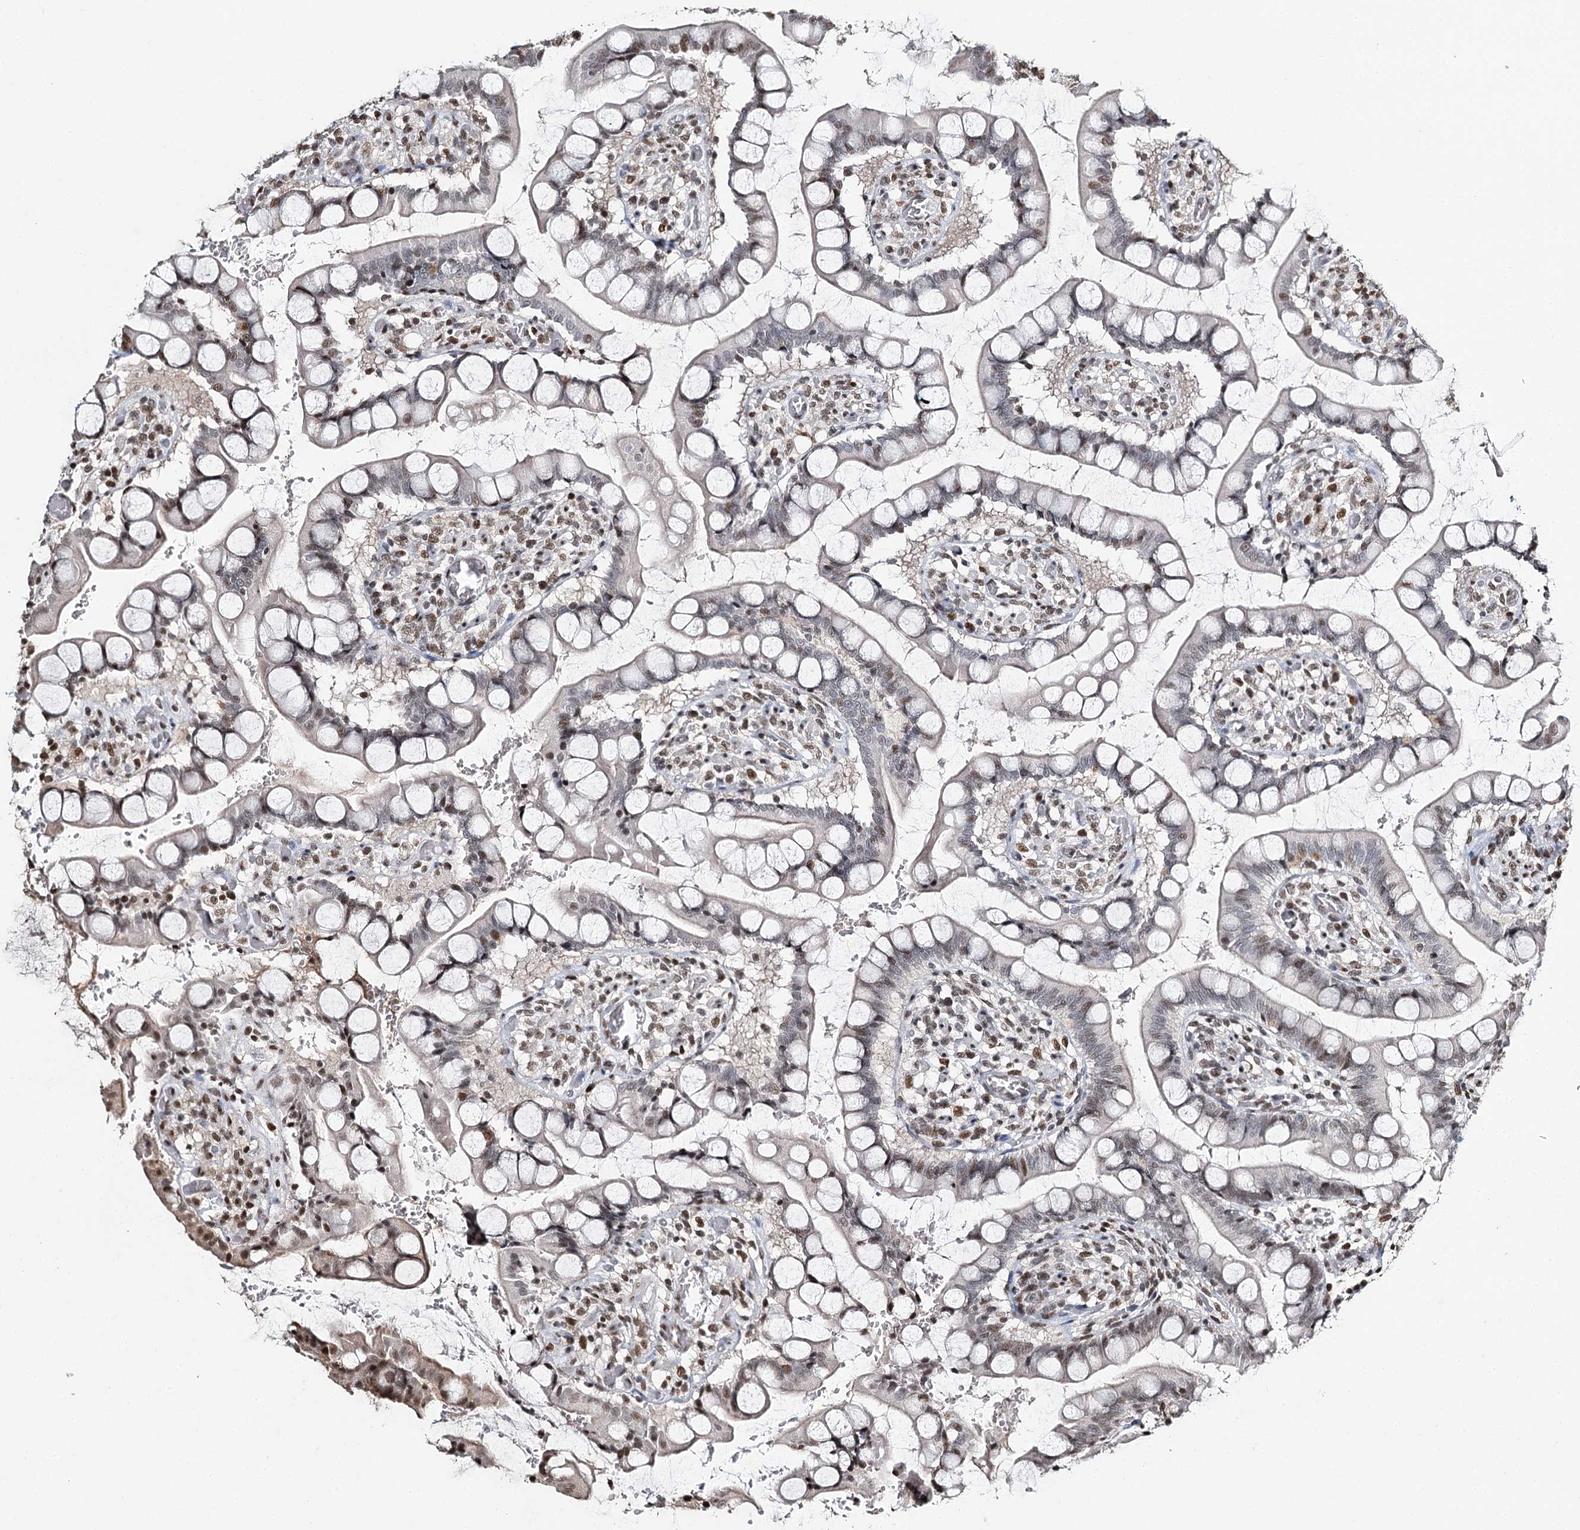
{"staining": {"intensity": "moderate", "quantity": "<25%", "location": "nuclear"}, "tissue": "small intestine", "cell_type": "Glandular cells", "image_type": "normal", "snomed": [{"axis": "morphology", "description": "Normal tissue, NOS"}, {"axis": "topography", "description": "Small intestine"}], "caption": "Human small intestine stained with a brown dye displays moderate nuclear positive expression in about <25% of glandular cells.", "gene": "RPS27A", "patient": {"sex": "male", "age": 52}}